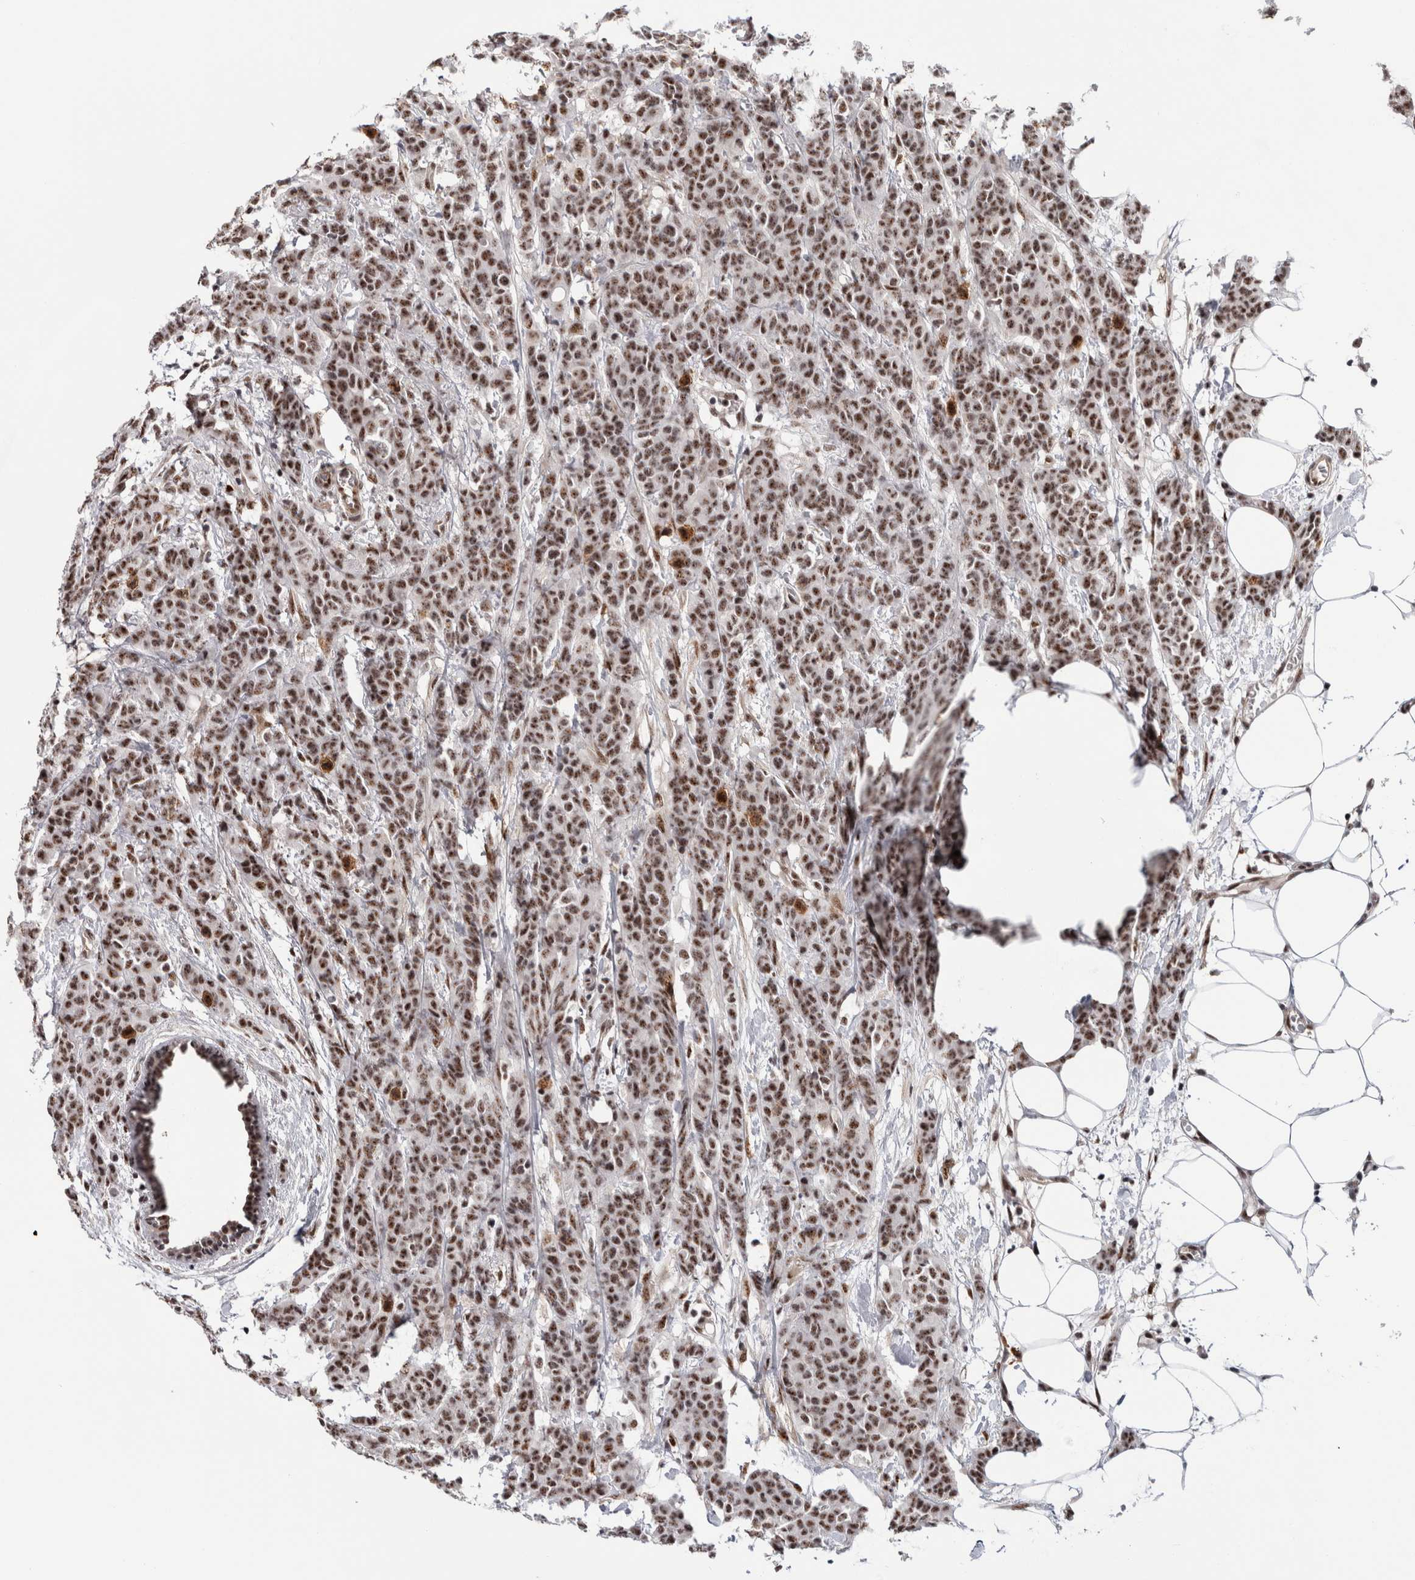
{"staining": {"intensity": "moderate", "quantity": ">75%", "location": "nuclear"}, "tissue": "breast cancer", "cell_type": "Tumor cells", "image_type": "cancer", "snomed": [{"axis": "morphology", "description": "Normal tissue, NOS"}, {"axis": "morphology", "description": "Duct carcinoma"}, {"axis": "topography", "description": "Breast"}], "caption": "Breast cancer (invasive ductal carcinoma) stained for a protein reveals moderate nuclear positivity in tumor cells.", "gene": "MKNK1", "patient": {"sex": "female", "age": 40}}